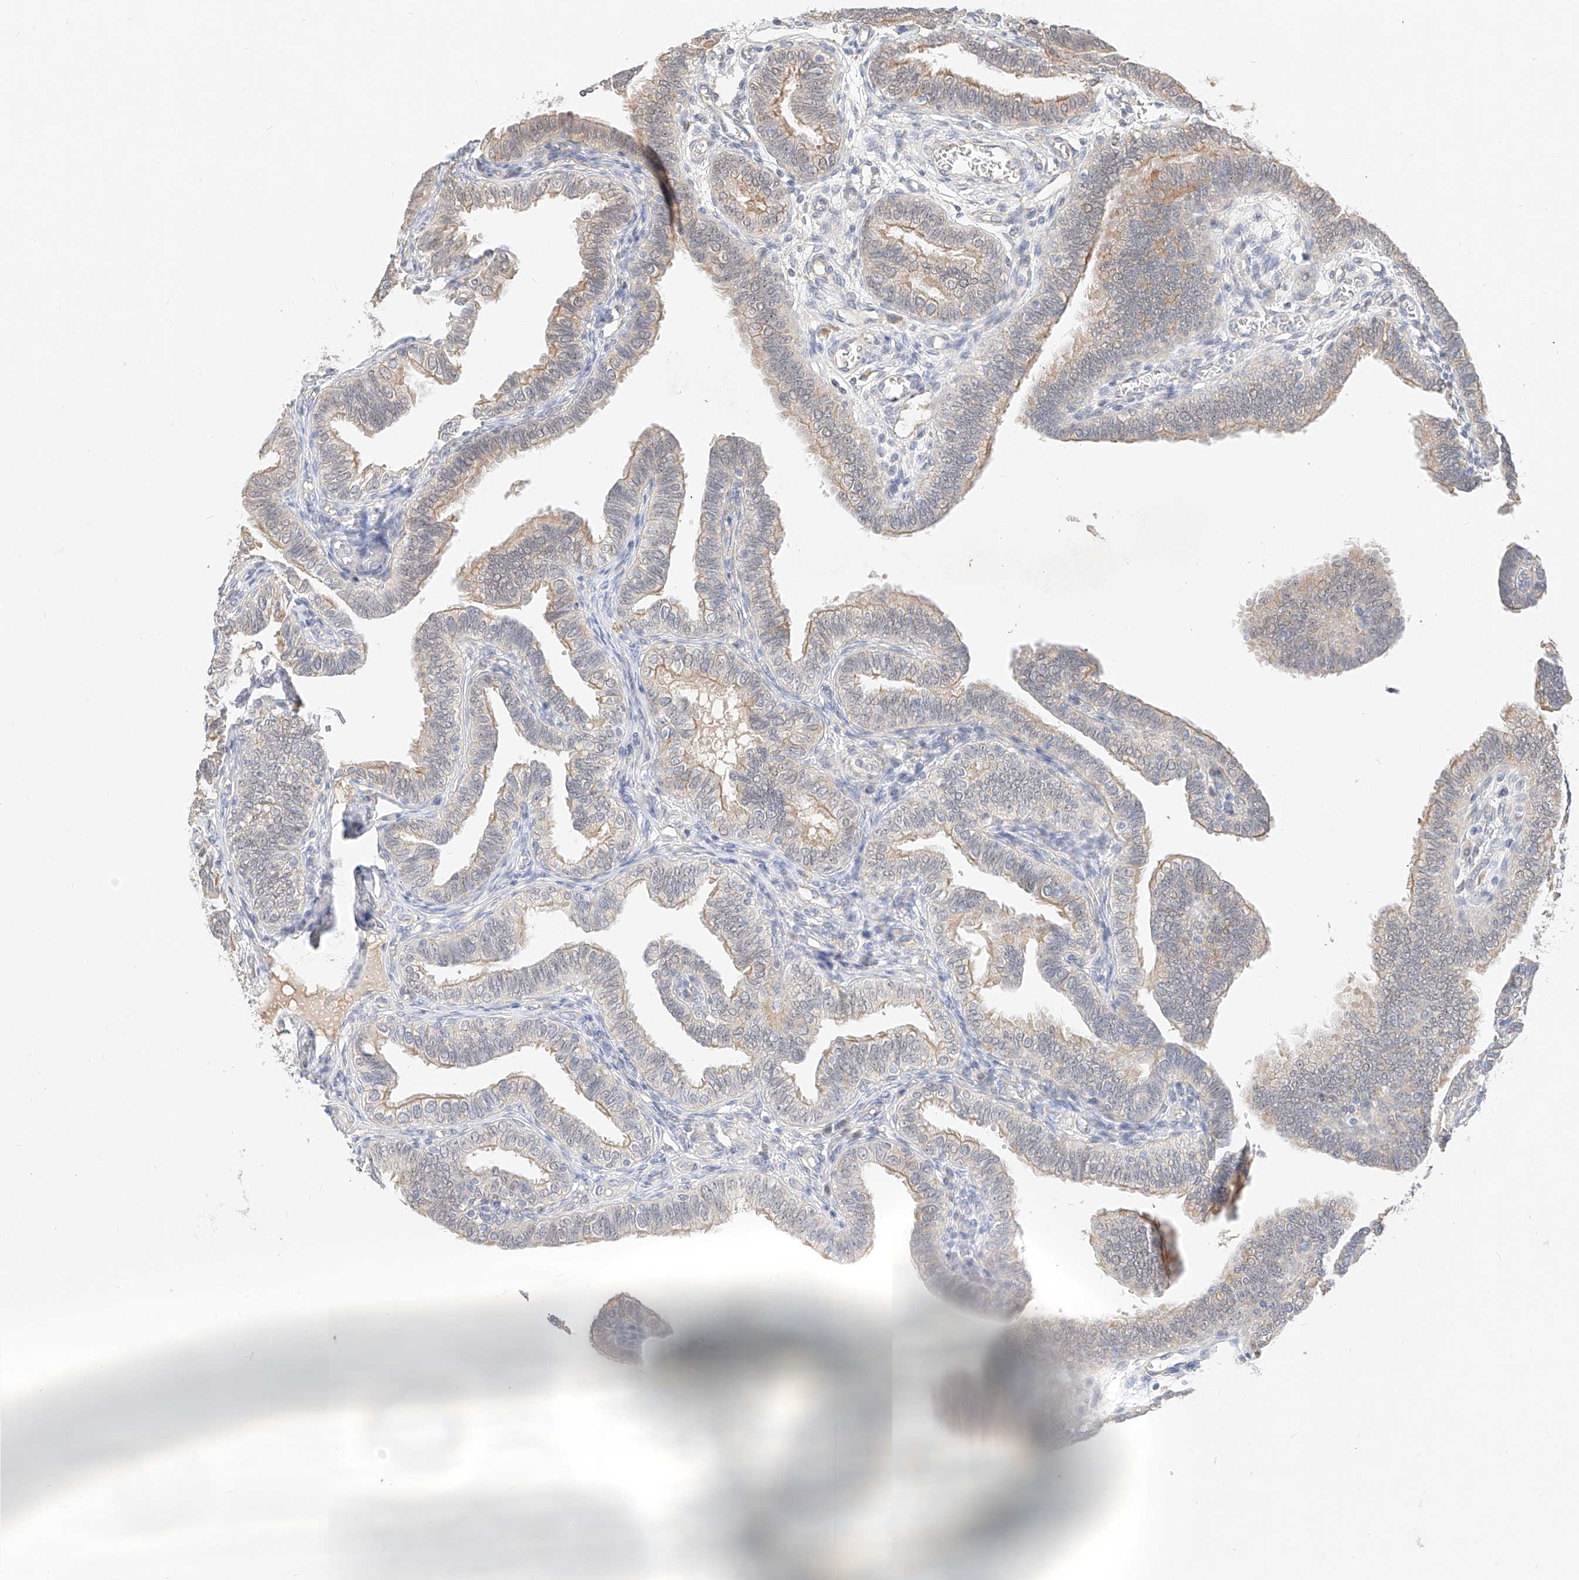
{"staining": {"intensity": "weak", "quantity": "25%-75%", "location": "cytoplasmic/membranous"}, "tissue": "fallopian tube", "cell_type": "Glandular cells", "image_type": "normal", "snomed": [{"axis": "morphology", "description": "Normal tissue, NOS"}, {"axis": "topography", "description": "Fallopian tube"}], "caption": "Immunohistochemistry of unremarkable fallopian tube reveals low levels of weak cytoplasmic/membranous expression in about 25%-75% of glandular cells. (Stains: DAB in brown, nuclei in blue, Microscopy: brightfield microscopy at high magnification).", "gene": "IL22RA2", "patient": {"sex": "female", "age": 39}}